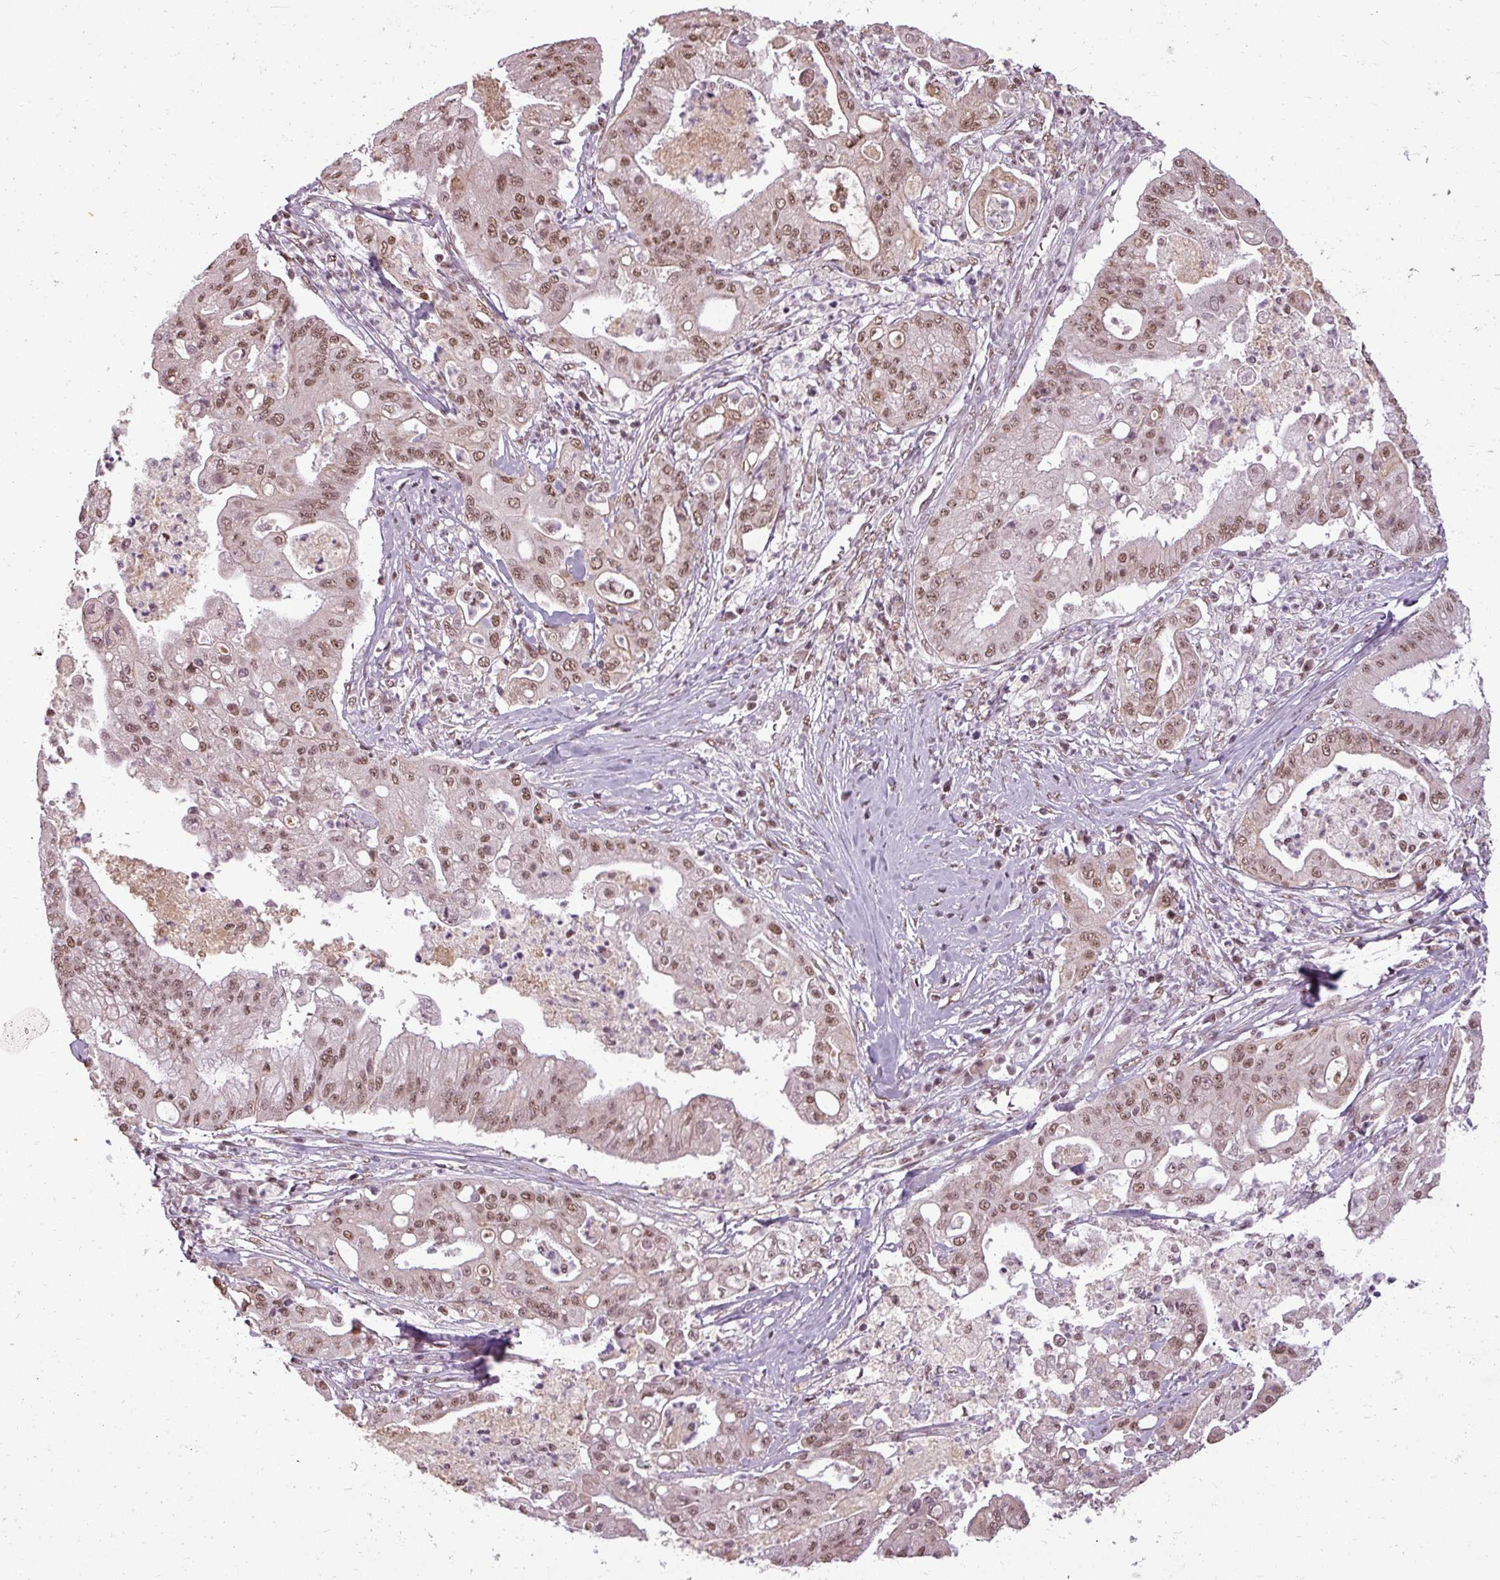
{"staining": {"intensity": "moderate", "quantity": ">75%", "location": "nuclear"}, "tissue": "ovarian cancer", "cell_type": "Tumor cells", "image_type": "cancer", "snomed": [{"axis": "morphology", "description": "Cystadenocarcinoma, mucinous, NOS"}, {"axis": "topography", "description": "Ovary"}], "caption": "This micrograph exhibits immunohistochemistry (IHC) staining of human mucinous cystadenocarcinoma (ovarian), with medium moderate nuclear staining in approximately >75% of tumor cells.", "gene": "BCAS3", "patient": {"sex": "female", "age": 70}}